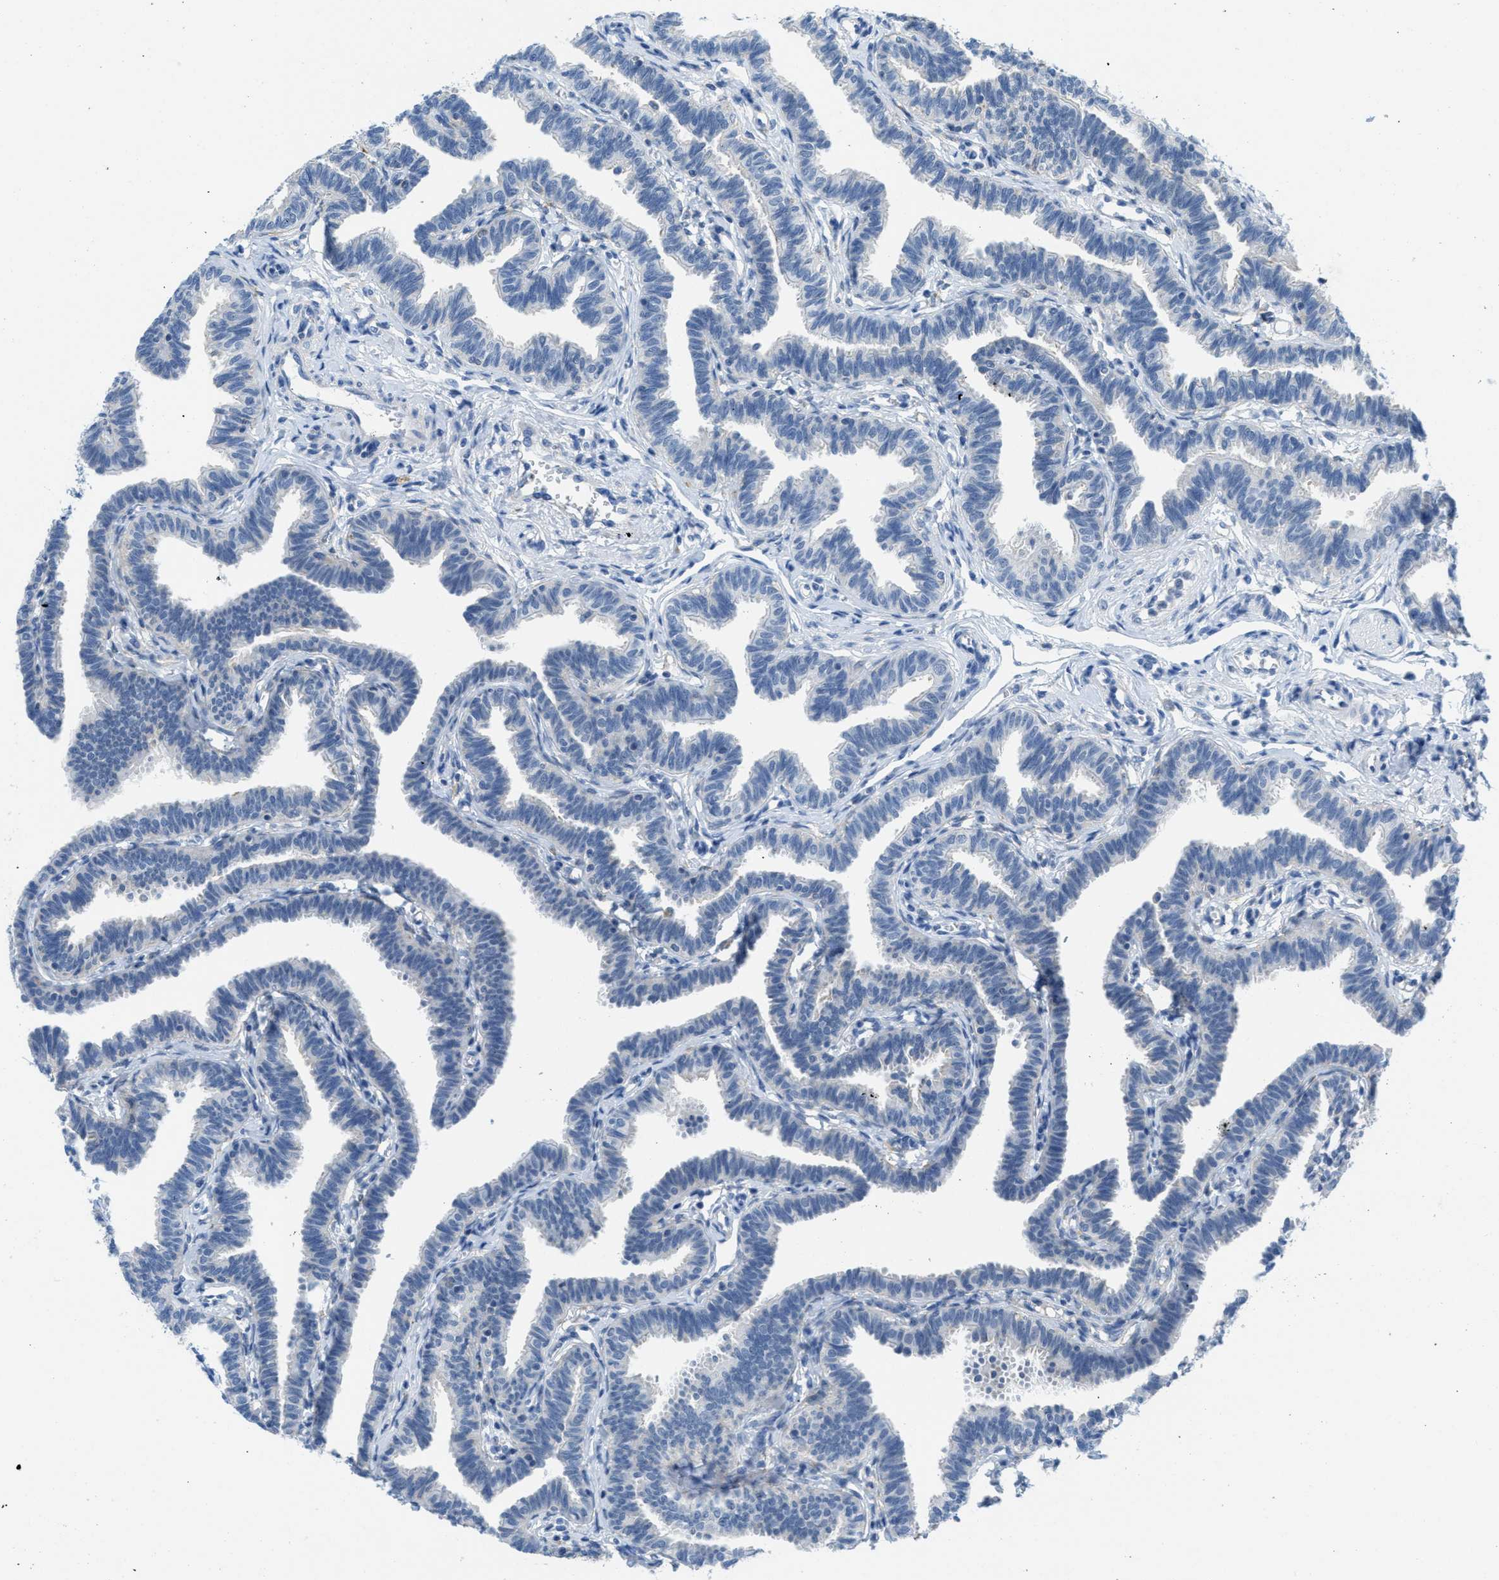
{"staining": {"intensity": "negative", "quantity": "none", "location": "none"}, "tissue": "fallopian tube", "cell_type": "Glandular cells", "image_type": "normal", "snomed": [{"axis": "morphology", "description": "Normal tissue, NOS"}, {"axis": "topography", "description": "Fallopian tube"}, {"axis": "topography", "description": "Ovary"}], "caption": "Photomicrograph shows no protein positivity in glandular cells of normal fallopian tube.", "gene": "PTDSS1", "patient": {"sex": "female", "age": 23}}